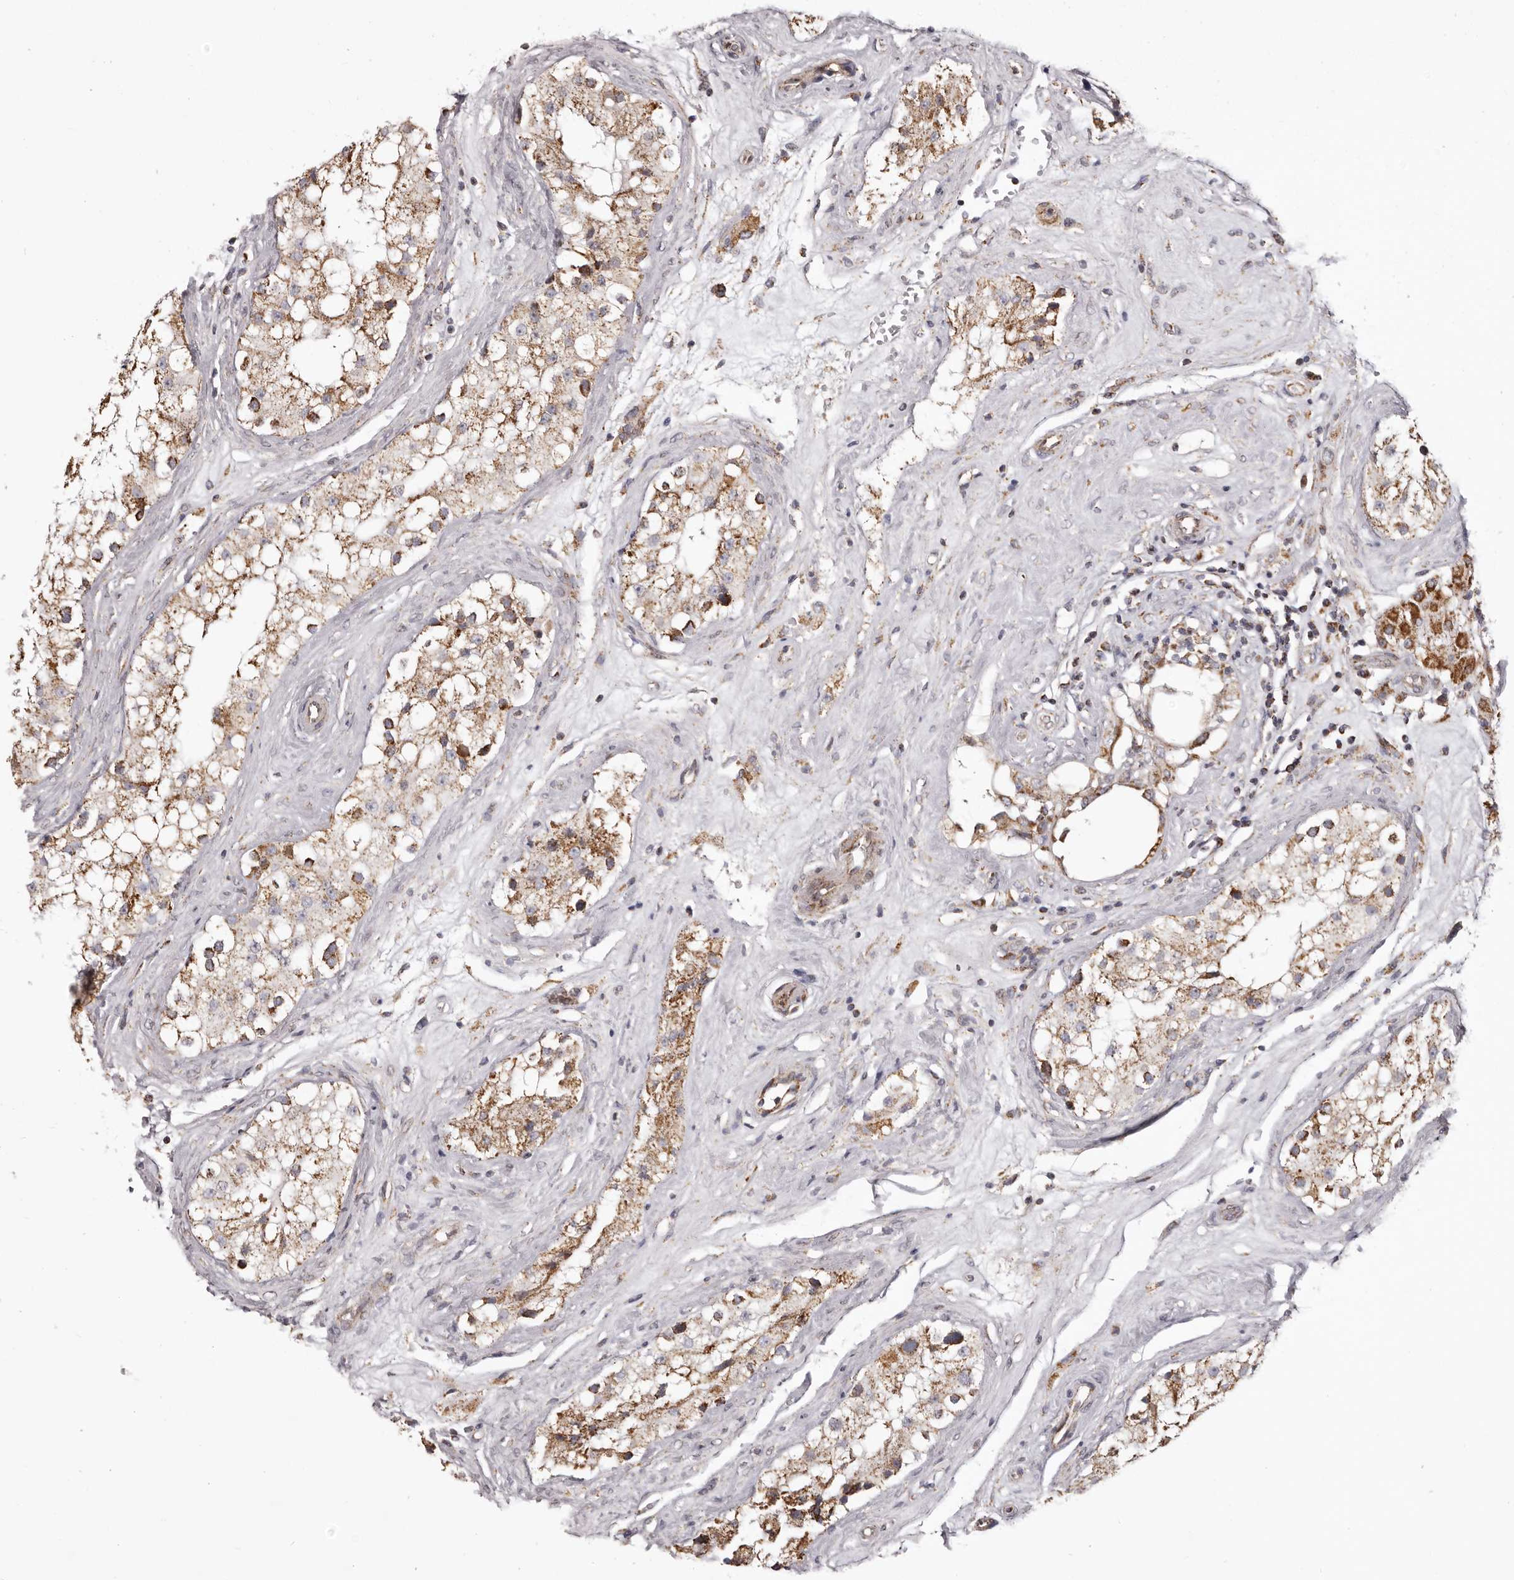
{"staining": {"intensity": "weak", "quantity": ">75%", "location": "cytoplasmic/membranous"}, "tissue": "testis", "cell_type": "Cells in seminiferous ducts", "image_type": "normal", "snomed": [{"axis": "morphology", "description": "Normal tissue, NOS"}, {"axis": "topography", "description": "Testis"}], "caption": "Unremarkable testis was stained to show a protein in brown. There is low levels of weak cytoplasmic/membranous staining in approximately >75% of cells in seminiferous ducts. The staining is performed using DAB brown chromogen to label protein expression. The nuclei are counter-stained blue using hematoxylin.", "gene": "CHRM2", "patient": {"sex": "male", "age": 84}}